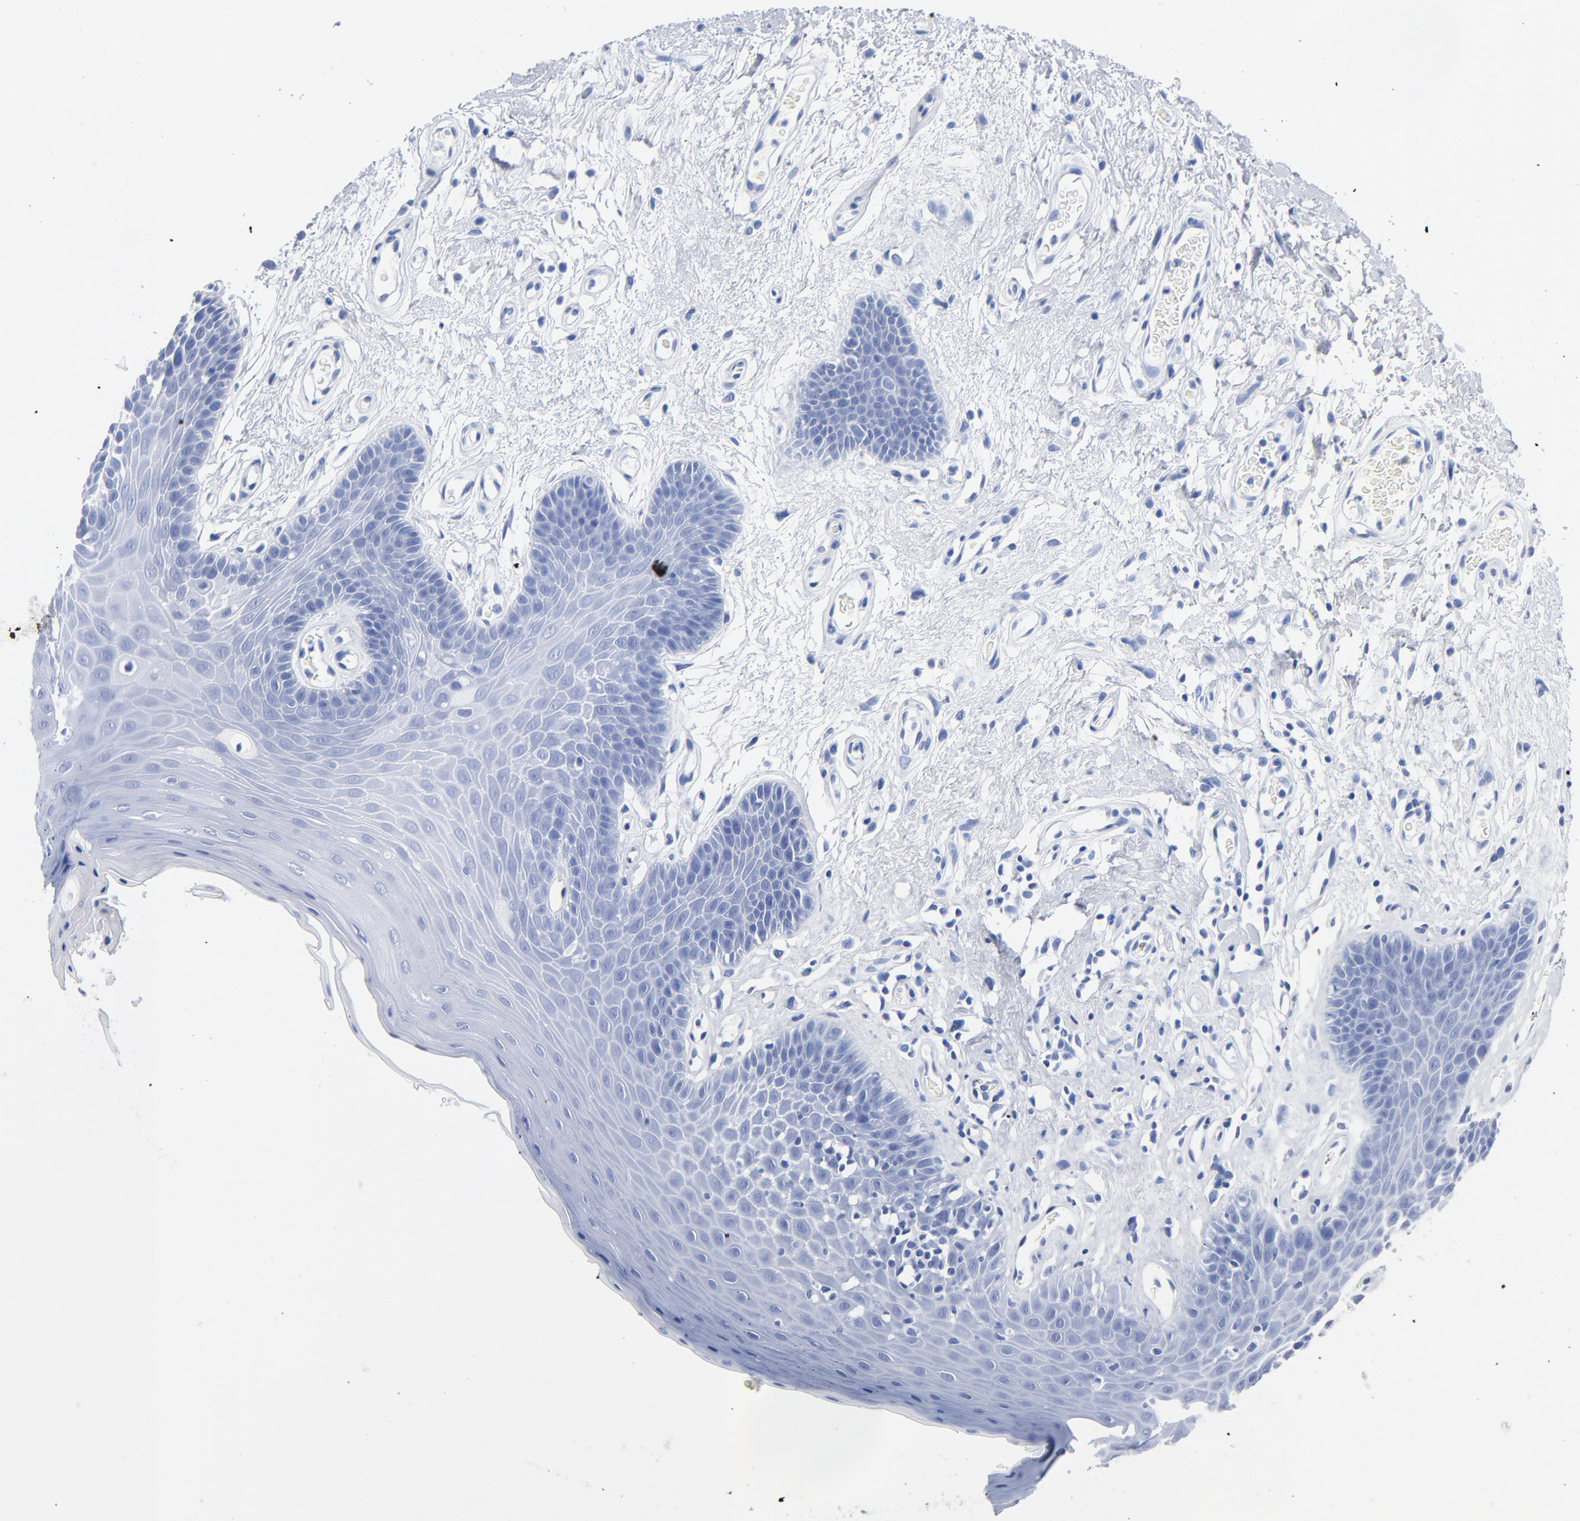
{"staining": {"intensity": "negative", "quantity": "none", "location": "none"}, "tissue": "oral mucosa", "cell_type": "Squamous epithelial cells", "image_type": "normal", "snomed": [{"axis": "morphology", "description": "Normal tissue, NOS"}, {"axis": "morphology", "description": "Squamous cell carcinoma, NOS"}, {"axis": "topography", "description": "Skeletal muscle"}, {"axis": "topography", "description": "Oral tissue"}, {"axis": "topography", "description": "Head-Neck"}], "caption": "The IHC photomicrograph has no significant staining in squamous epithelial cells of oral mucosa.", "gene": "RBM3", "patient": {"sex": "male", "age": 71}}